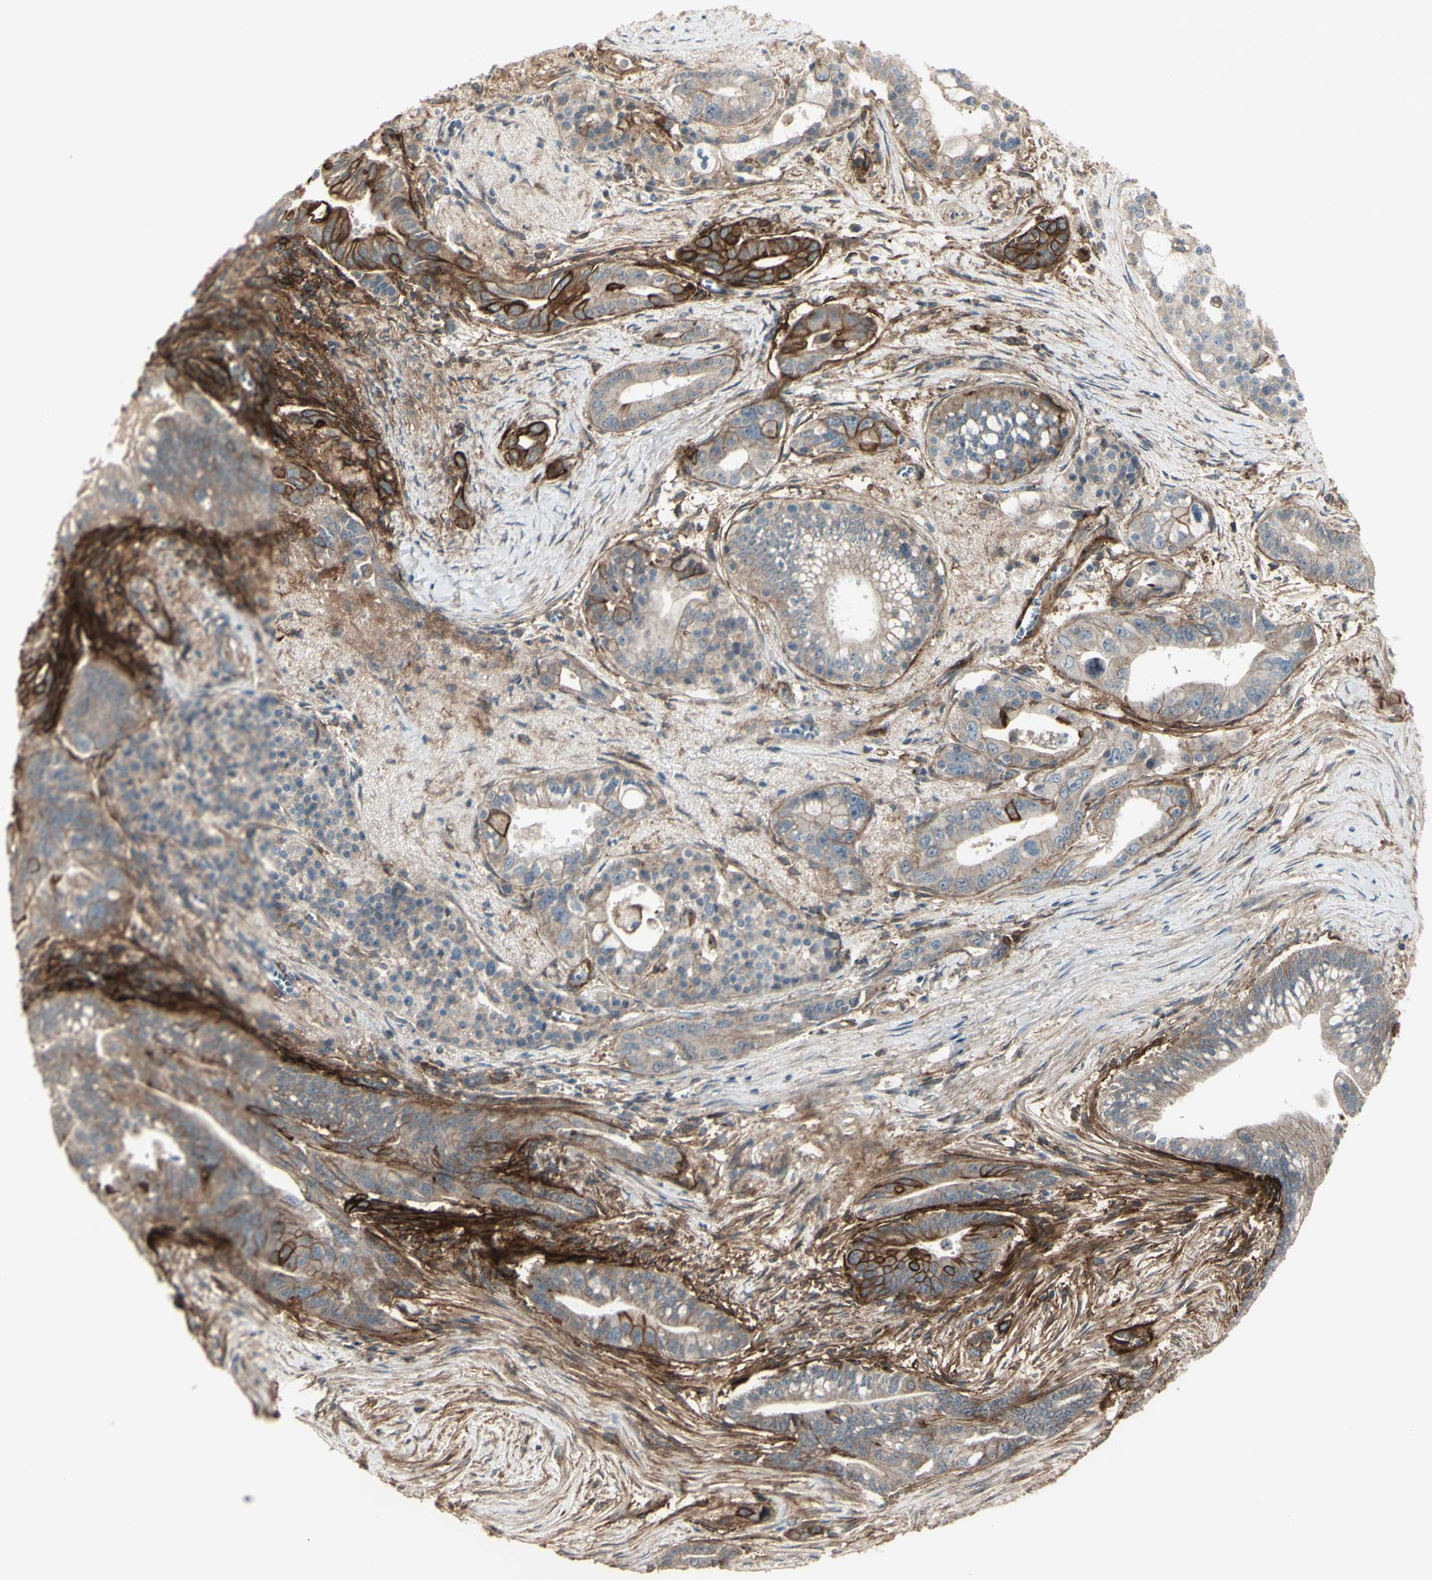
{"staining": {"intensity": "weak", "quantity": ">75%", "location": "cytoplasmic/membranous"}, "tissue": "pancreatic cancer", "cell_type": "Tumor cells", "image_type": "cancer", "snomed": [{"axis": "morphology", "description": "Adenocarcinoma, NOS"}, {"axis": "topography", "description": "Pancreas"}], "caption": "Human pancreatic cancer stained with a protein marker shows weak staining in tumor cells.", "gene": "CD276", "patient": {"sex": "male", "age": 70}}